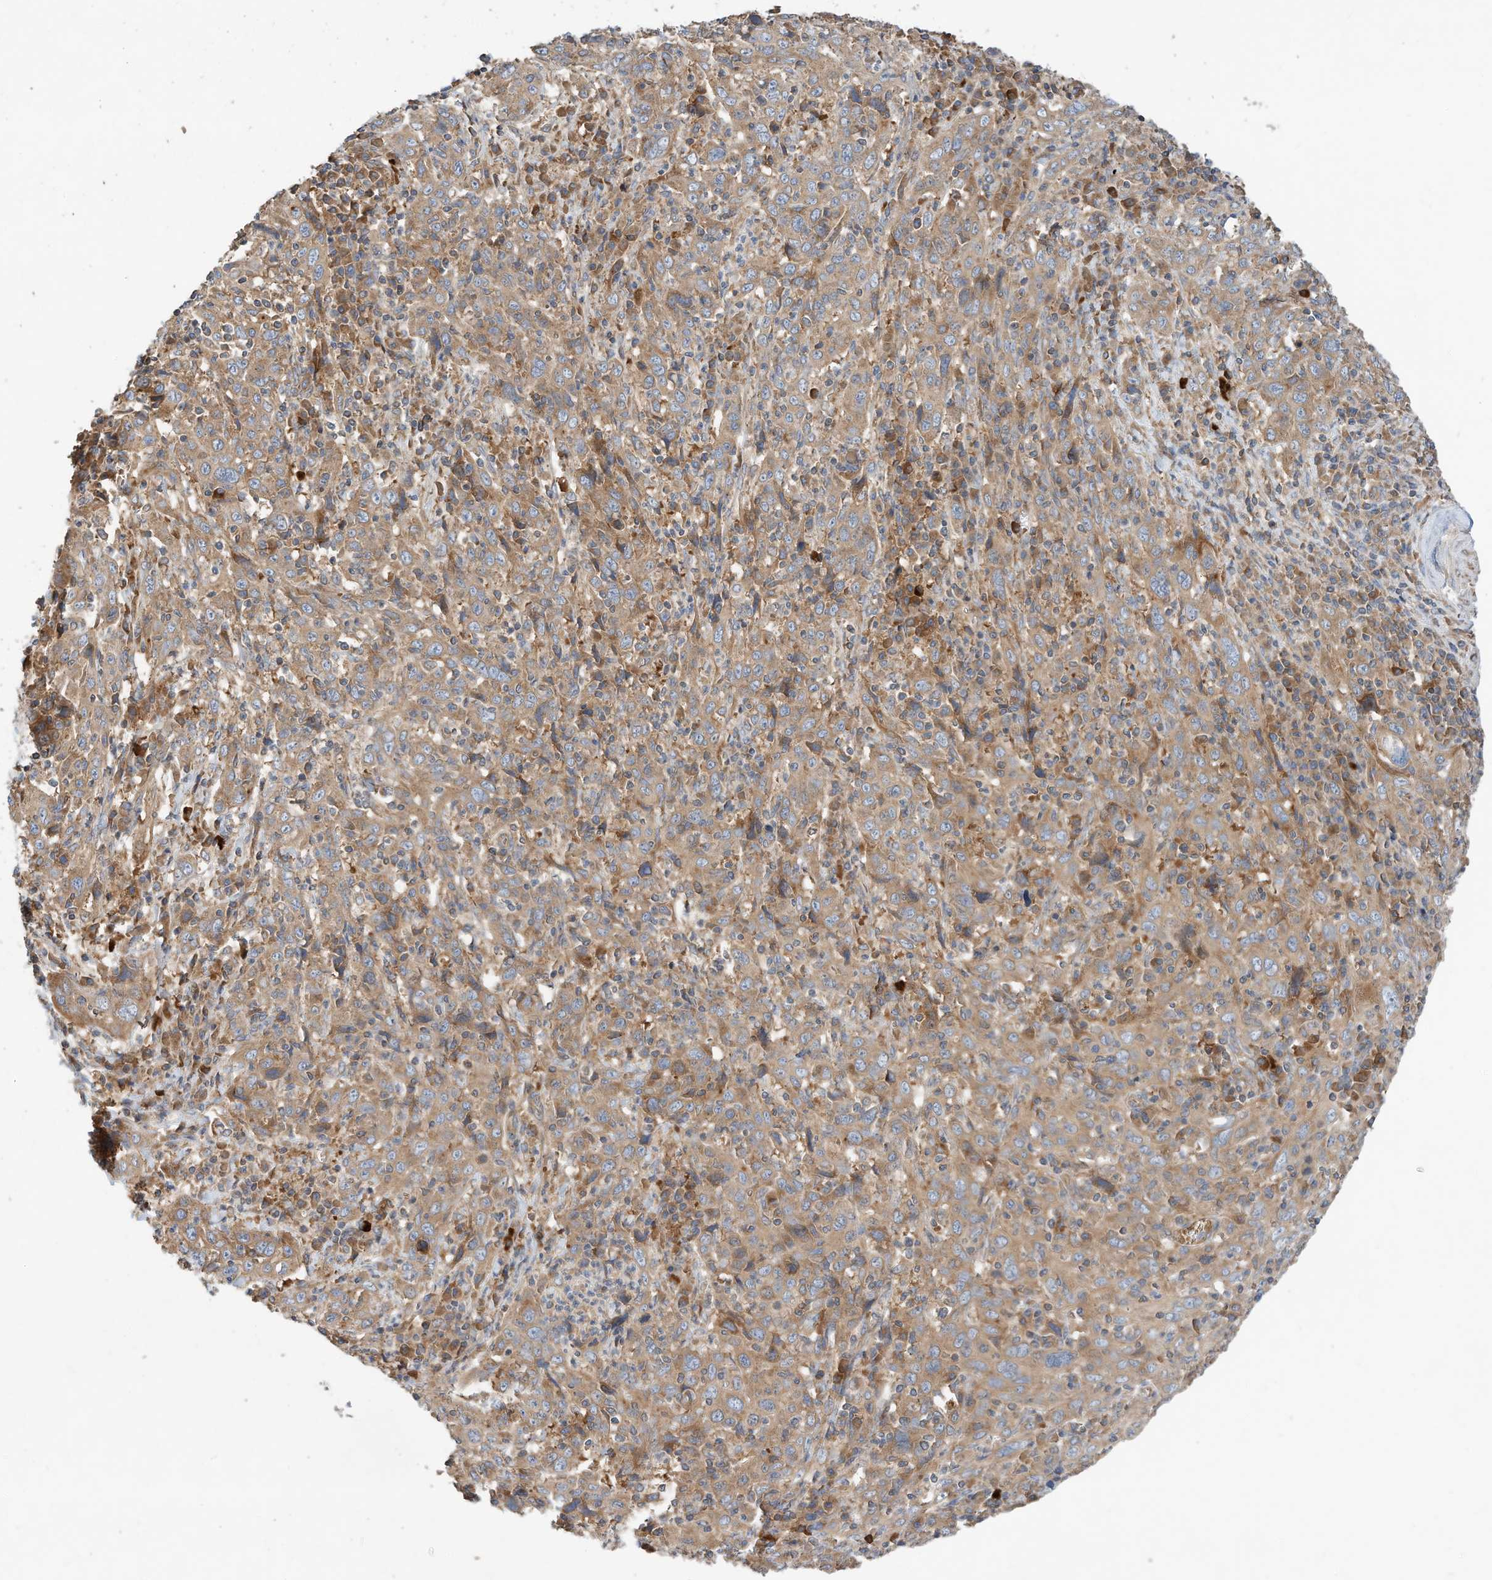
{"staining": {"intensity": "moderate", "quantity": ">75%", "location": "cytoplasmic/membranous"}, "tissue": "cervical cancer", "cell_type": "Tumor cells", "image_type": "cancer", "snomed": [{"axis": "morphology", "description": "Squamous cell carcinoma, NOS"}, {"axis": "topography", "description": "Cervix"}], "caption": "Cervical cancer (squamous cell carcinoma) stained with a protein marker displays moderate staining in tumor cells.", "gene": "CPAMD8", "patient": {"sex": "female", "age": 46}}